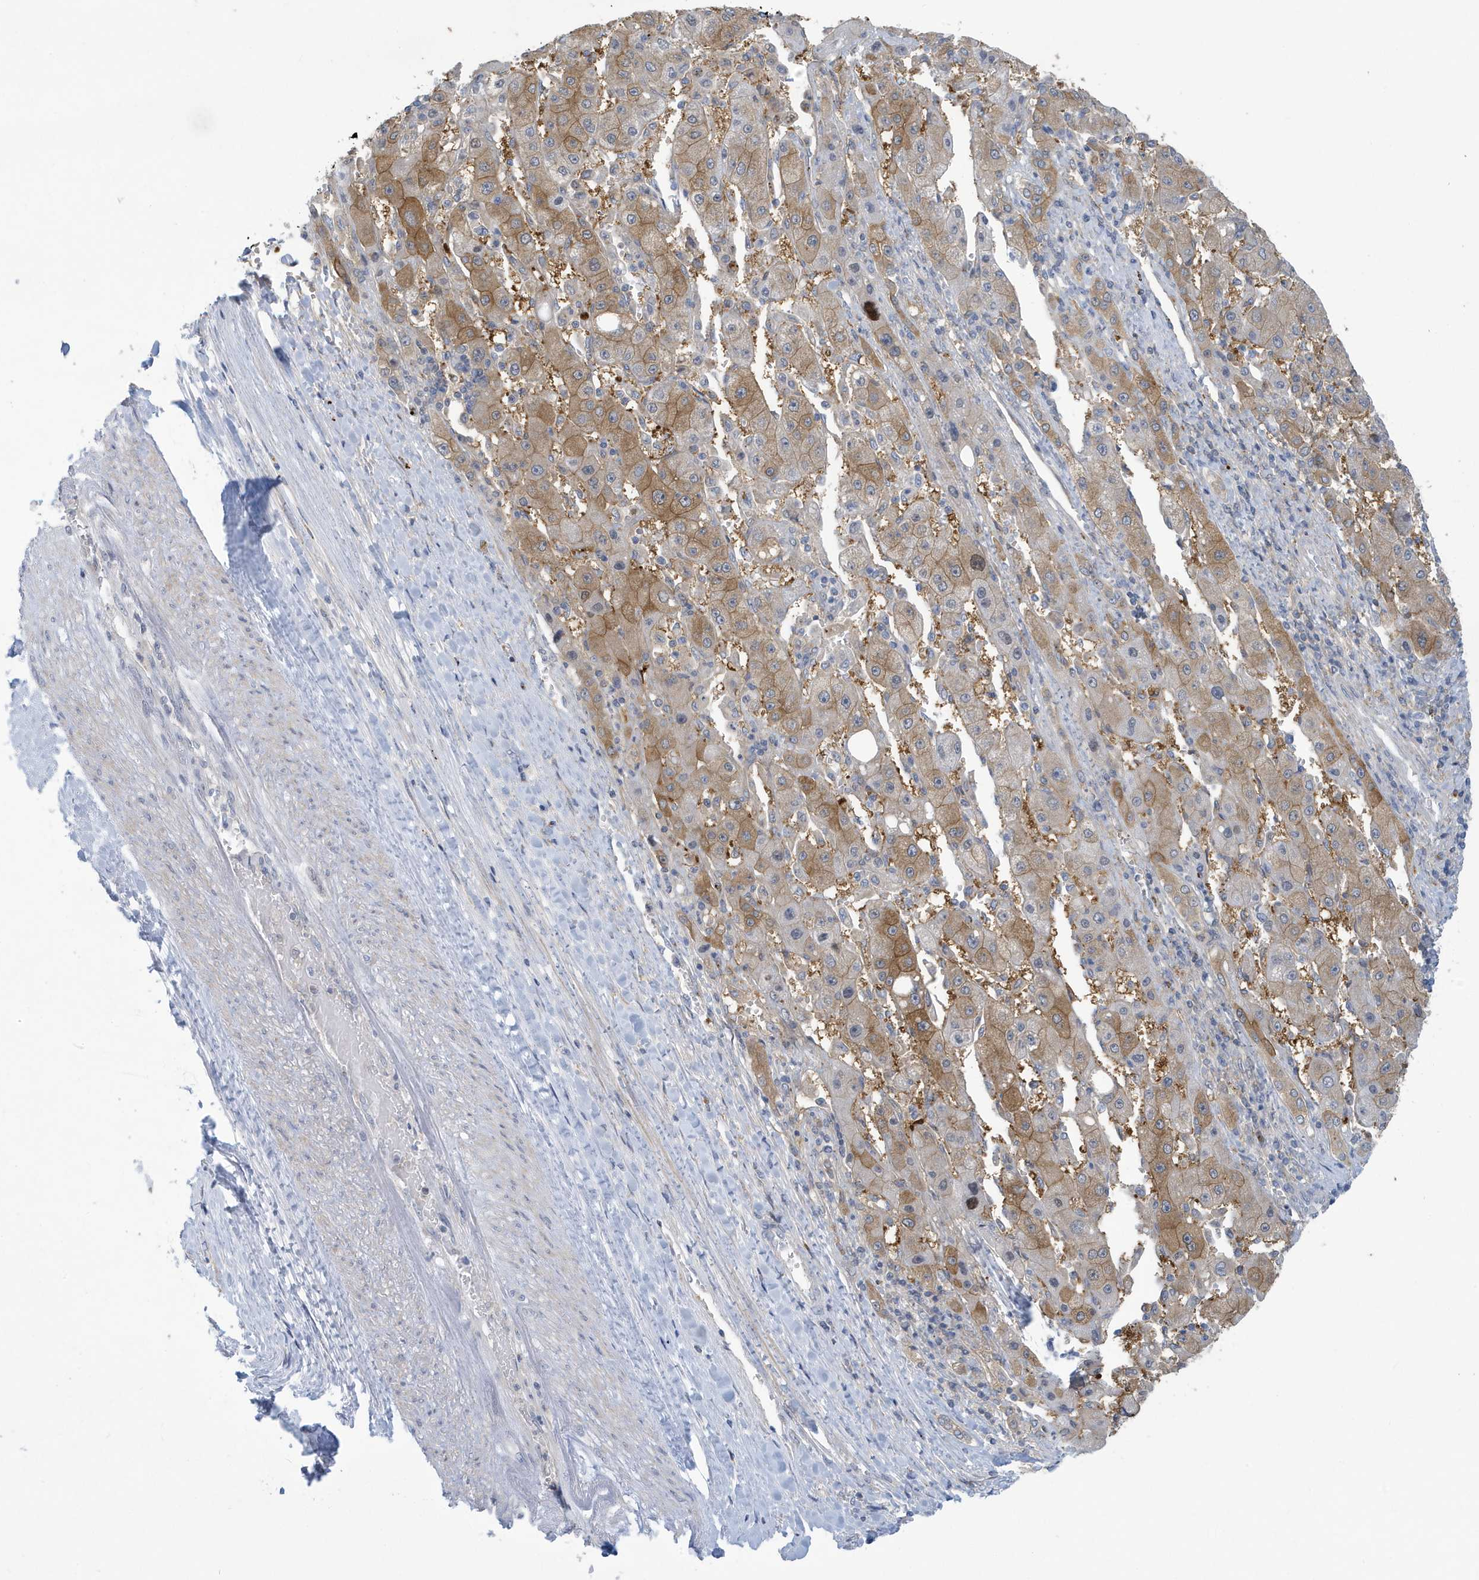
{"staining": {"intensity": "moderate", "quantity": "25%-75%", "location": "cytoplasmic/membranous"}, "tissue": "liver cancer", "cell_type": "Tumor cells", "image_type": "cancer", "snomed": [{"axis": "morphology", "description": "Carcinoma, Hepatocellular, NOS"}, {"axis": "topography", "description": "Liver"}], "caption": "A photomicrograph of human liver cancer (hepatocellular carcinoma) stained for a protein demonstrates moderate cytoplasmic/membranous brown staining in tumor cells.", "gene": "VTA1", "patient": {"sex": "female", "age": 73}}